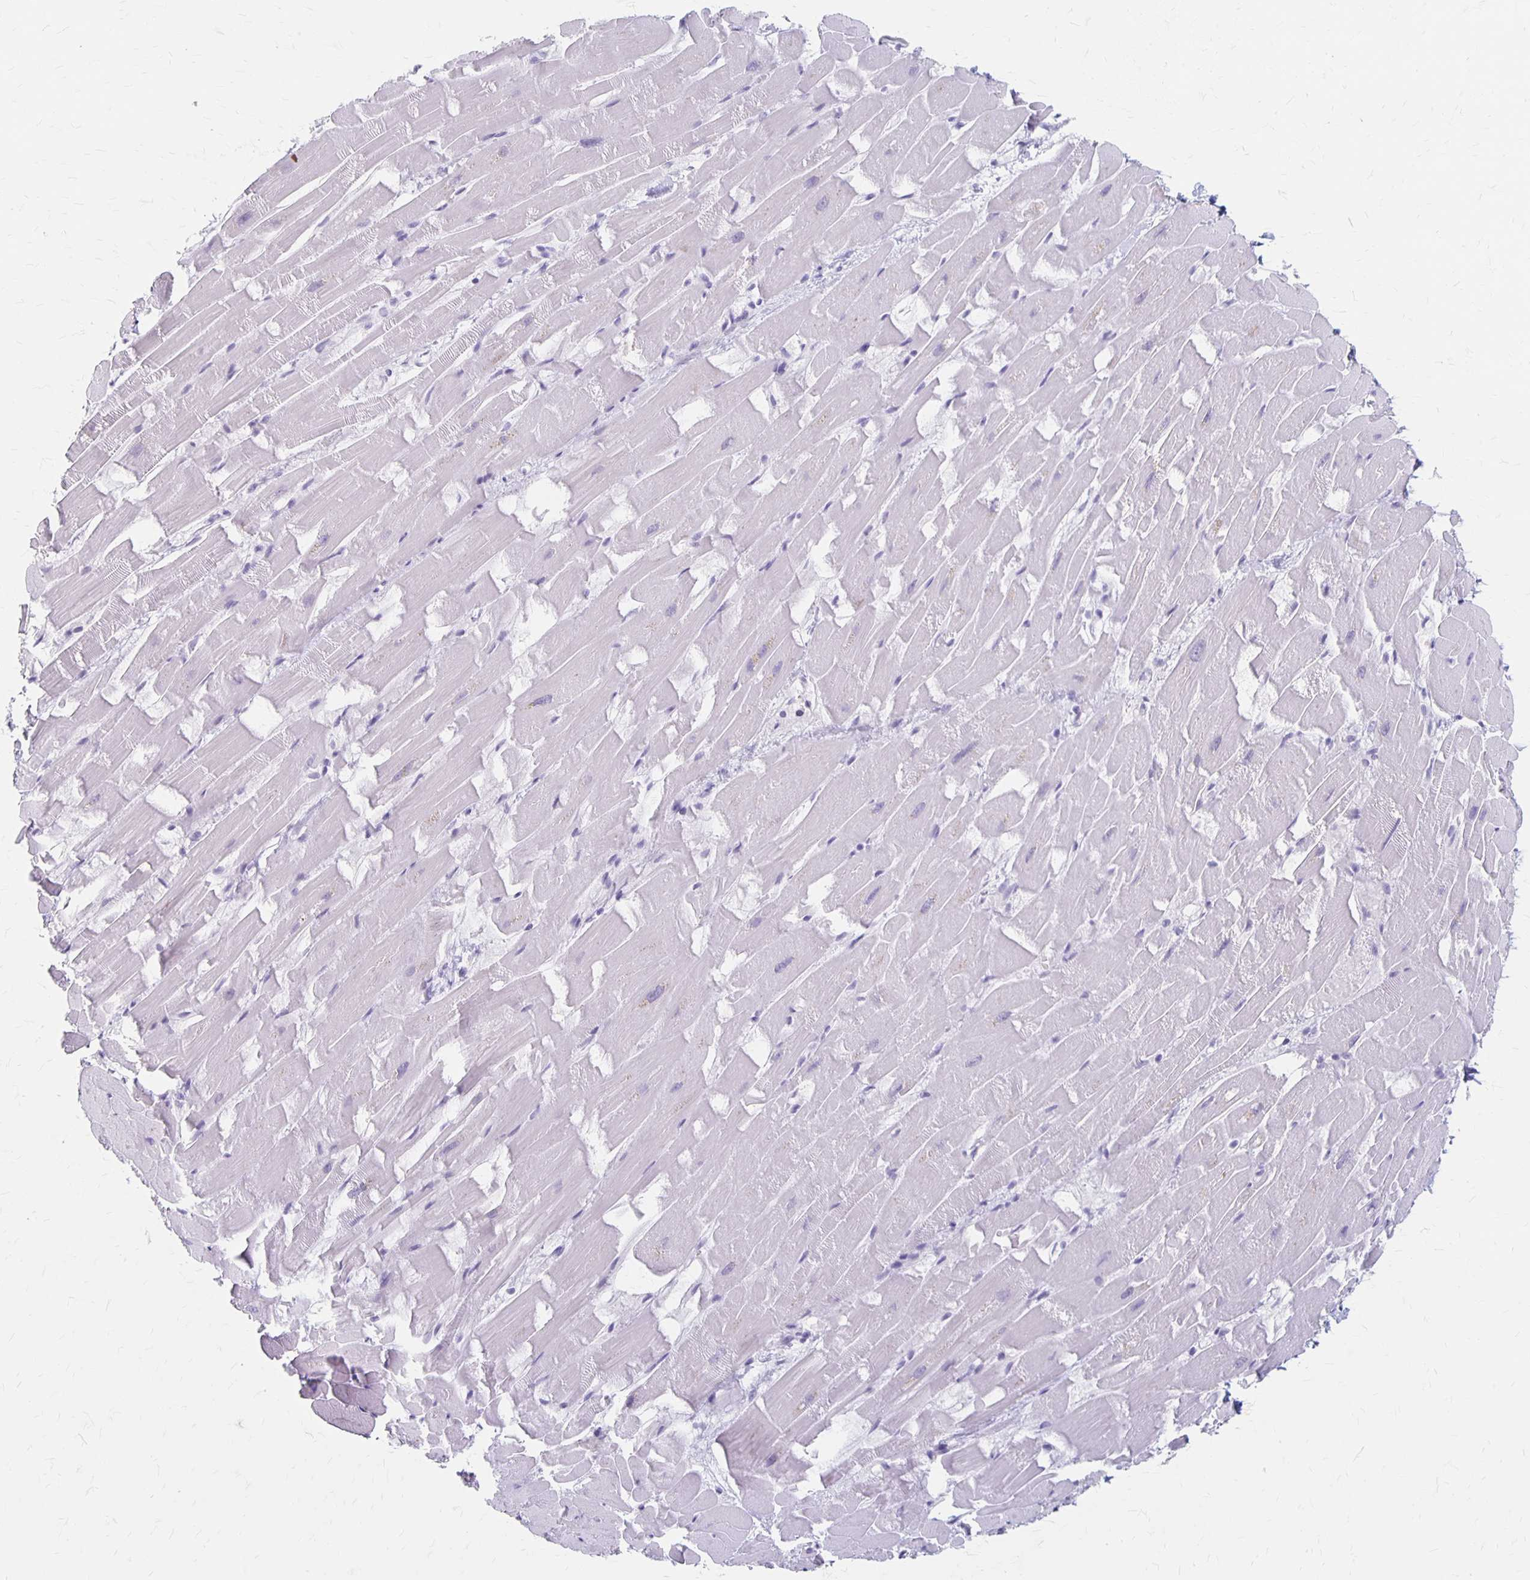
{"staining": {"intensity": "negative", "quantity": "none", "location": "none"}, "tissue": "heart muscle", "cell_type": "Cardiomyocytes", "image_type": "normal", "snomed": [{"axis": "morphology", "description": "Normal tissue, NOS"}, {"axis": "topography", "description": "Heart"}], "caption": "High power microscopy histopathology image of an IHC image of benign heart muscle, revealing no significant expression in cardiomyocytes.", "gene": "MAGEC2", "patient": {"sex": "male", "age": 37}}